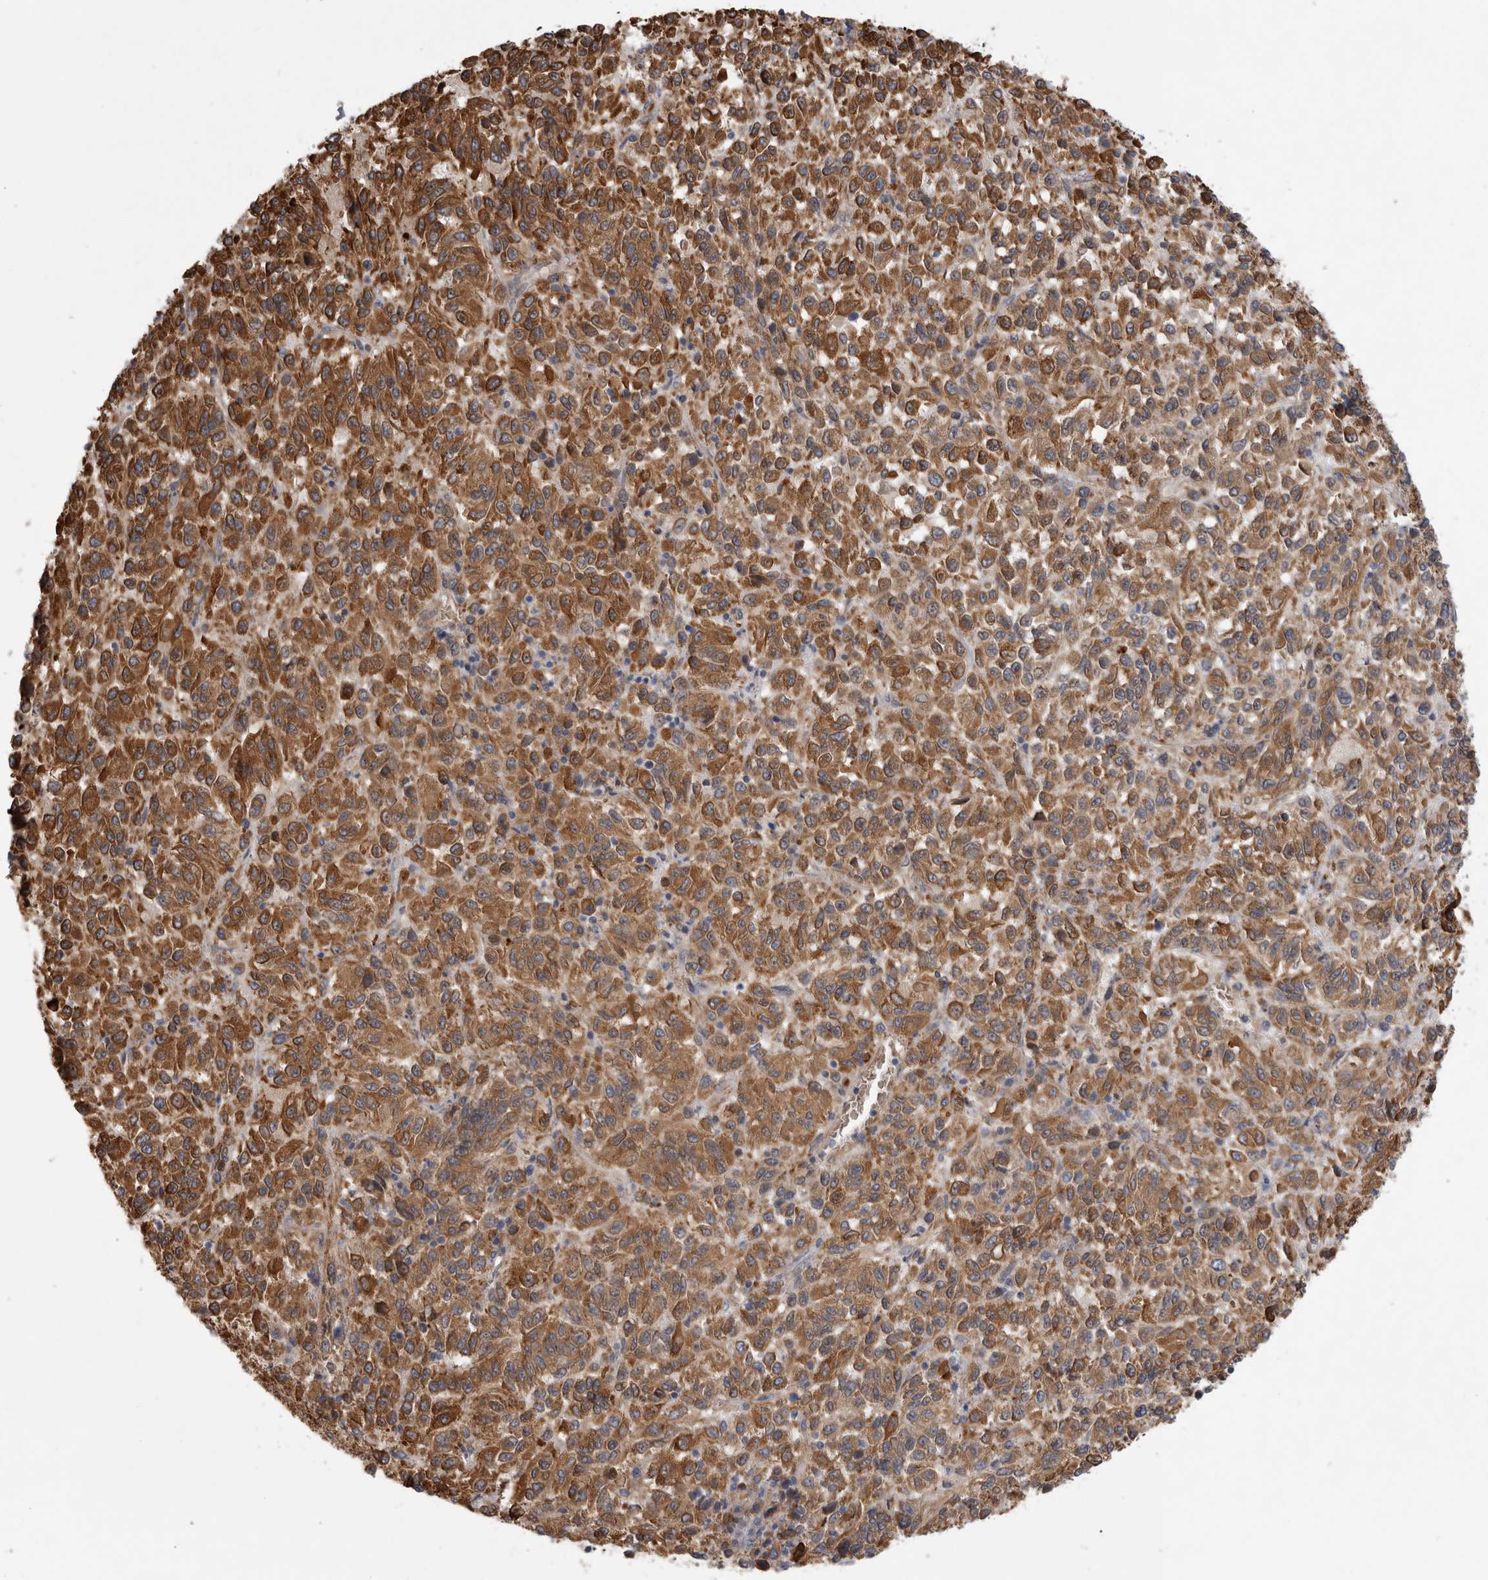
{"staining": {"intensity": "moderate", "quantity": ">75%", "location": "cytoplasmic/membranous"}, "tissue": "melanoma", "cell_type": "Tumor cells", "image_type": "cancer", "snomed": [{"axis": "morphology", "description": "Malignant melanoma, Metastatic site"}, {"axis": "topography", "description": "Lung"}], "caption": "Malignant melanoma (metastatic site) was stained to show a protein in brown. There is medium levels of moderate cytoplasmic/membranous positivity in about >75% of tumor cells.", "gene": "ANKFY1", "patient": {"sex": "male", "age": 64}}